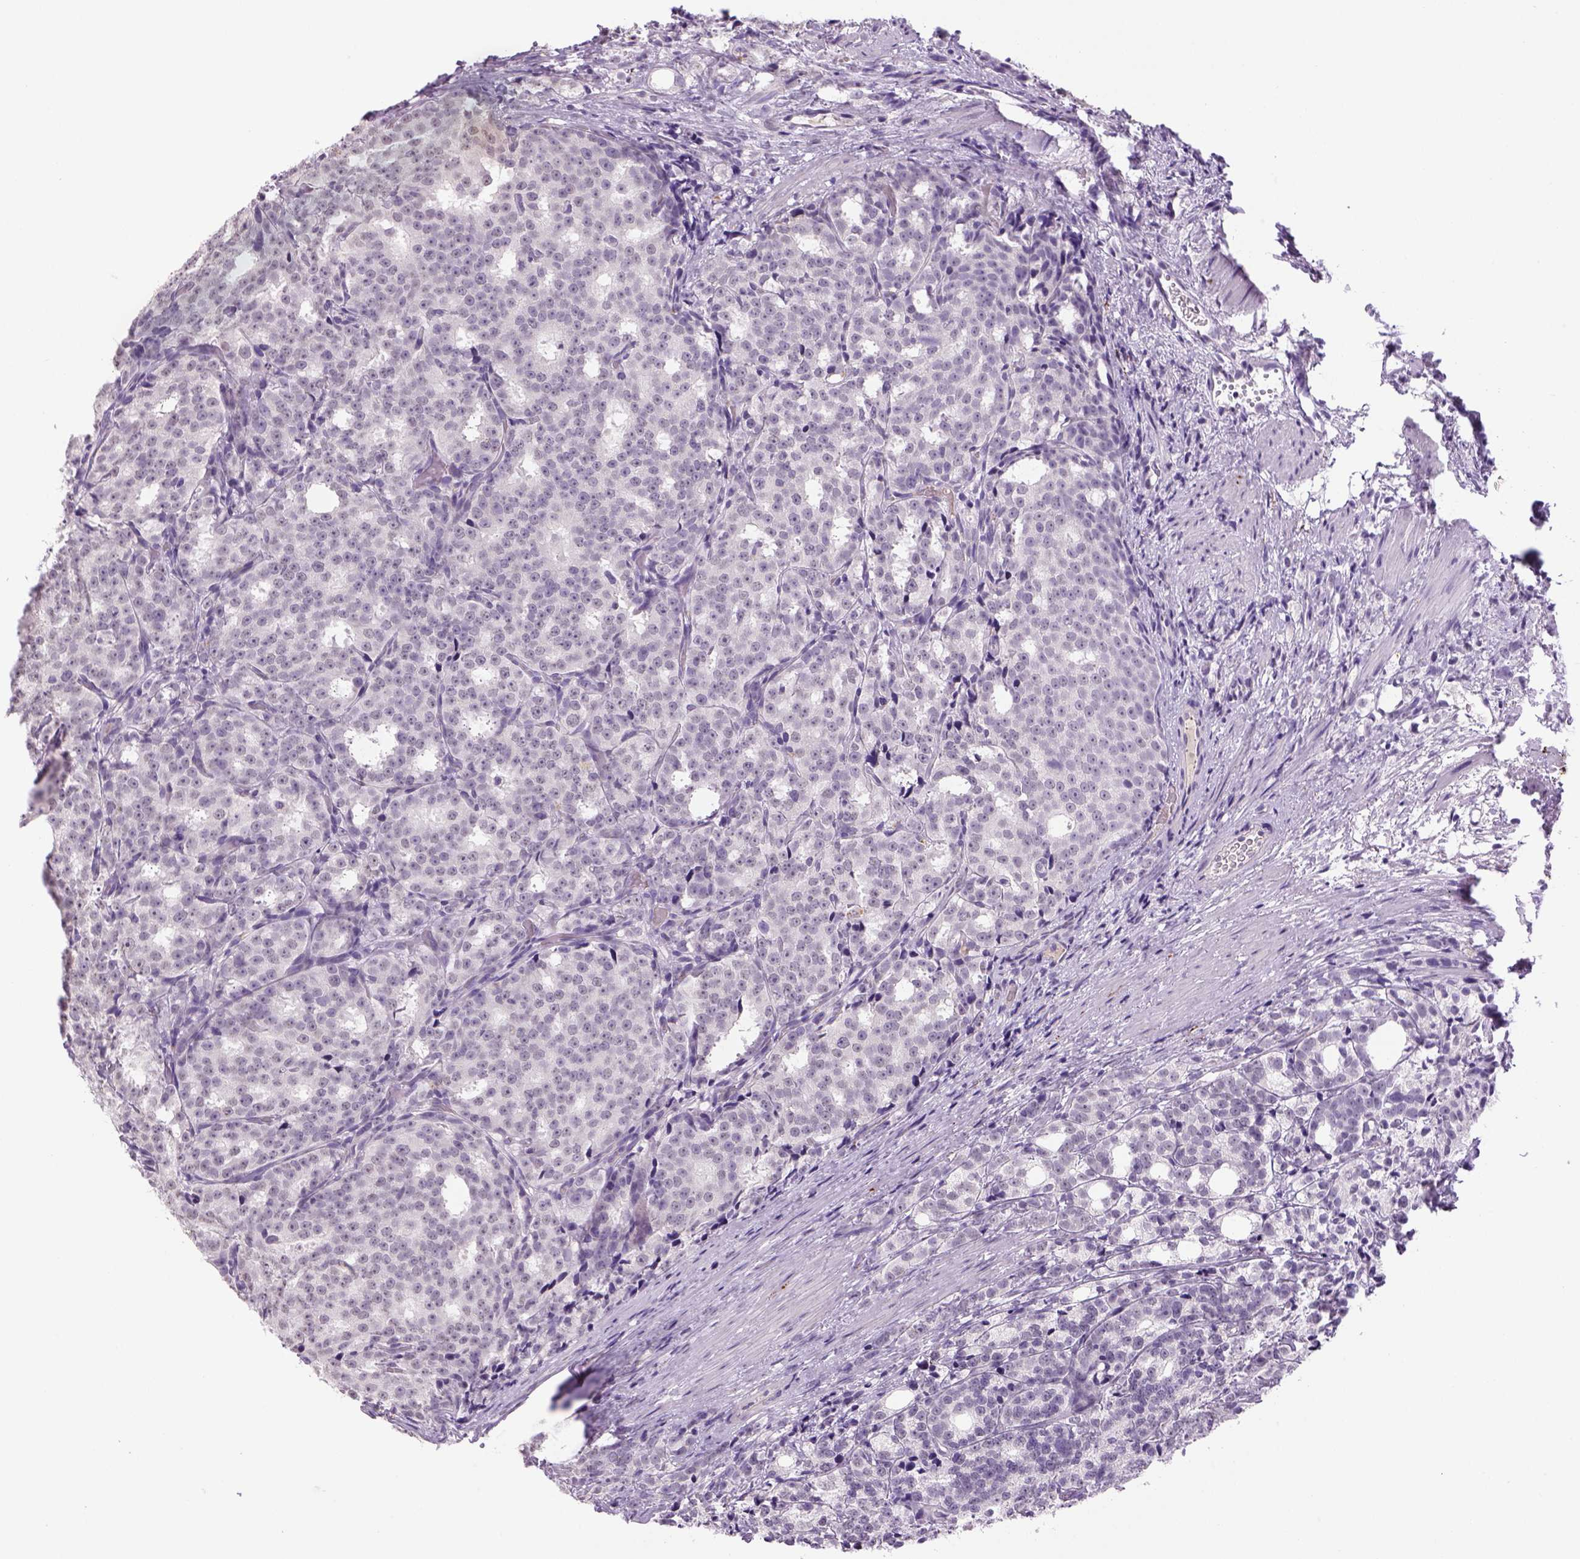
{"staining": {"intensity": "negative", "quantity": "none", "location": "none"}, "tissue": "prostate cancer", "cell_type": "Tumor cells", "image_type": "cancer", "snomed": [{"axis": "morphology", "description": "Adenocarcinoma, High grade"}, {"axis": "topography", "description": "Prostate"}], "caption": "Immunohistochemistry (IHC) photomicrograph of human prostate cancer (high-grade adenocarcinoma) stained for a protein (brown), which demonstrates no positivity in tumor cells. (Immunohistochemistry, brightfield microscopy, high magnification).", "gene": "DBH", "patient": {"sex": "male", "age": 53}}